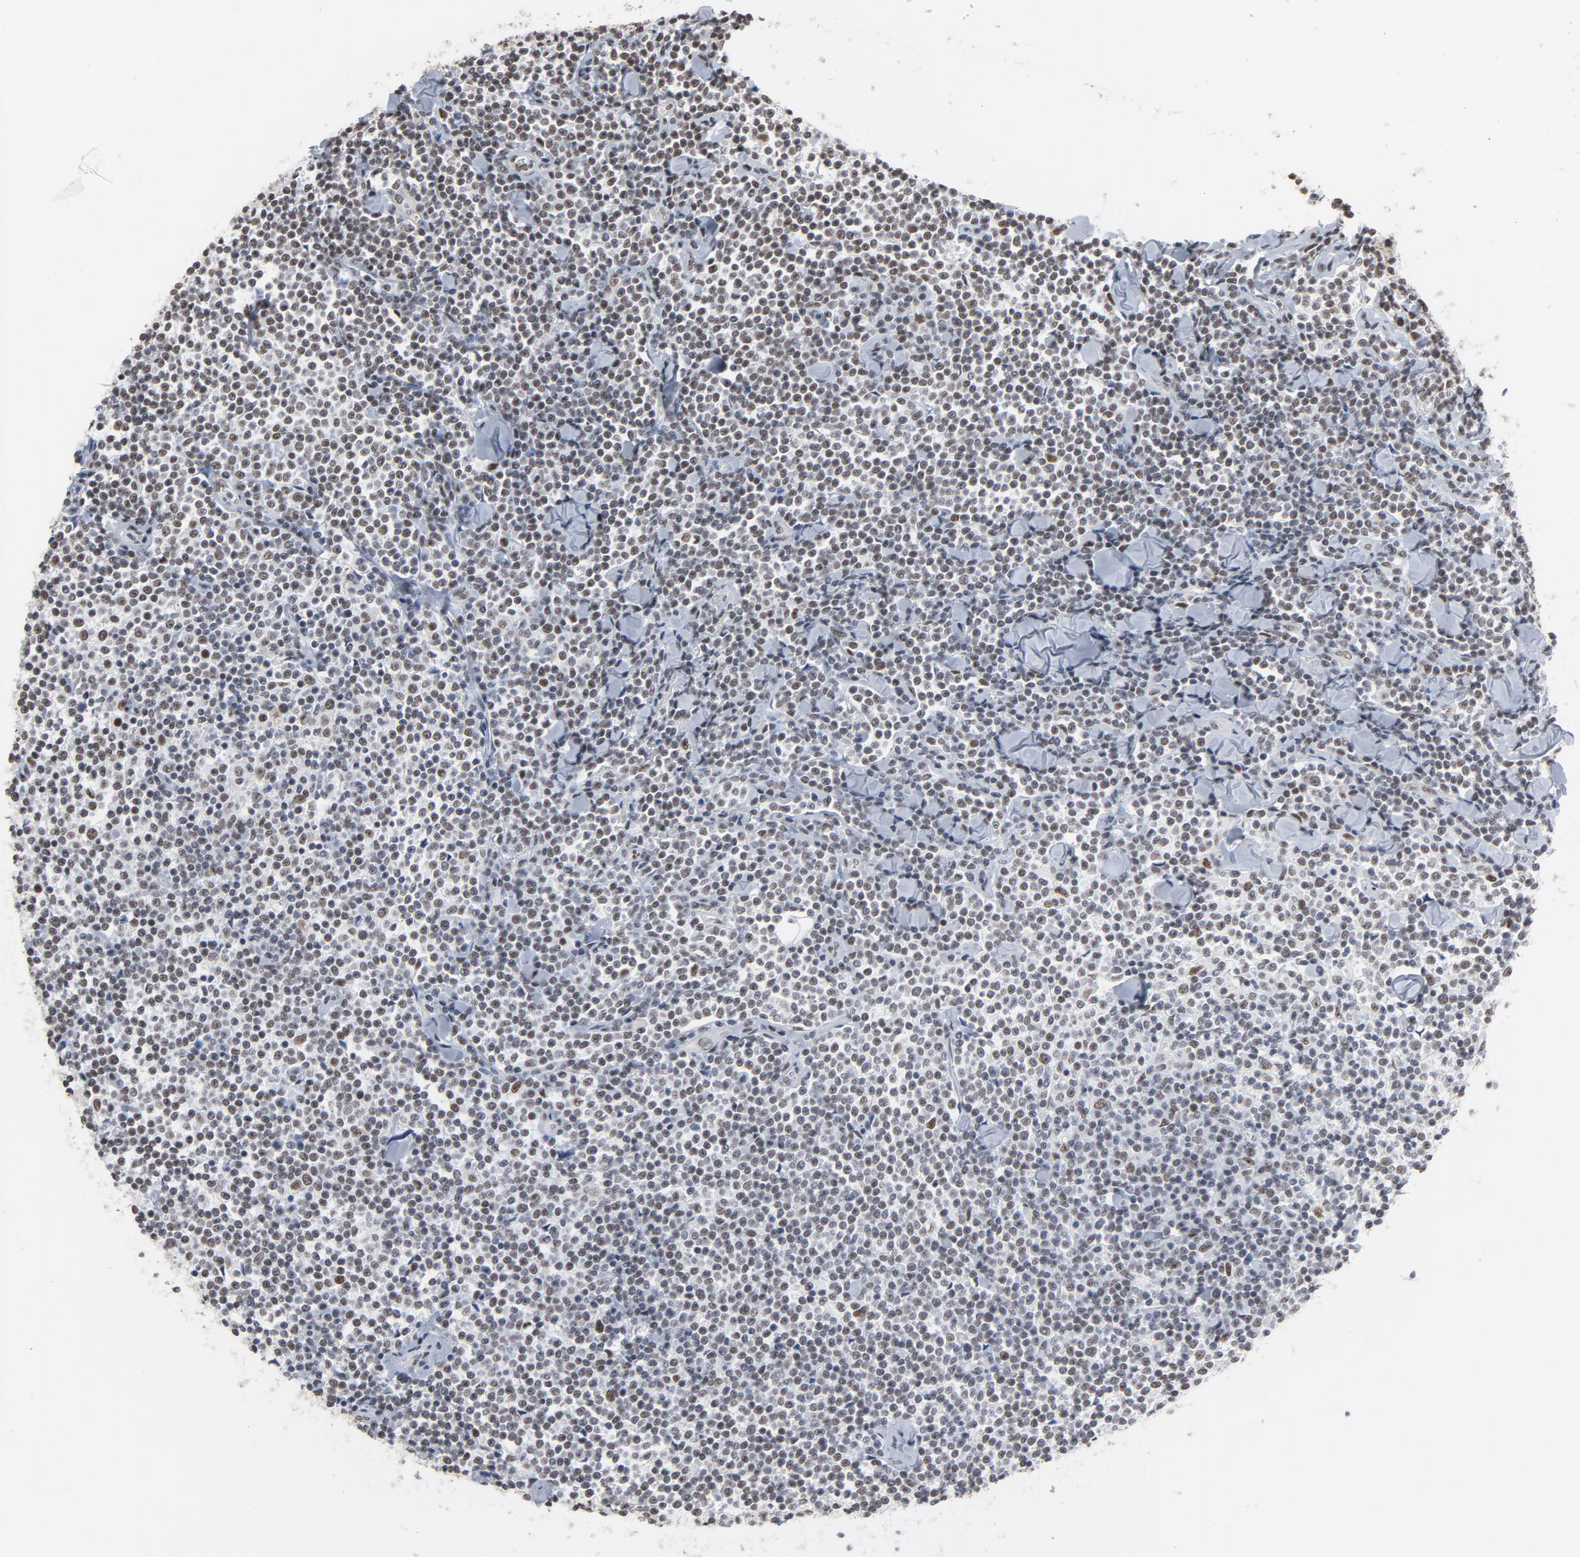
{"staining": {"intensity": "moderate", "quantity": ">75%", "location": "nuclear"}, "tissue": "lymphoma", "cell_type": "Tumor cells", "image_type": "cancer", "snomed": [{"axis": "morphology", "description": "Malignant lymphoma, non-Hodgkin's type, Low grade"}, {"axis": "topography", "description": "Soft tissue"}], "caption": "A micrograph showing moderate nuclear positivity in approximately >75% of tumor cells in malignant lymphoma, non-Hodgkin's type (low-grade), as visualized by brown immunohistochemical staining.", "gene": "MRE11", "patient": {"sex": "male", "age": 92}}